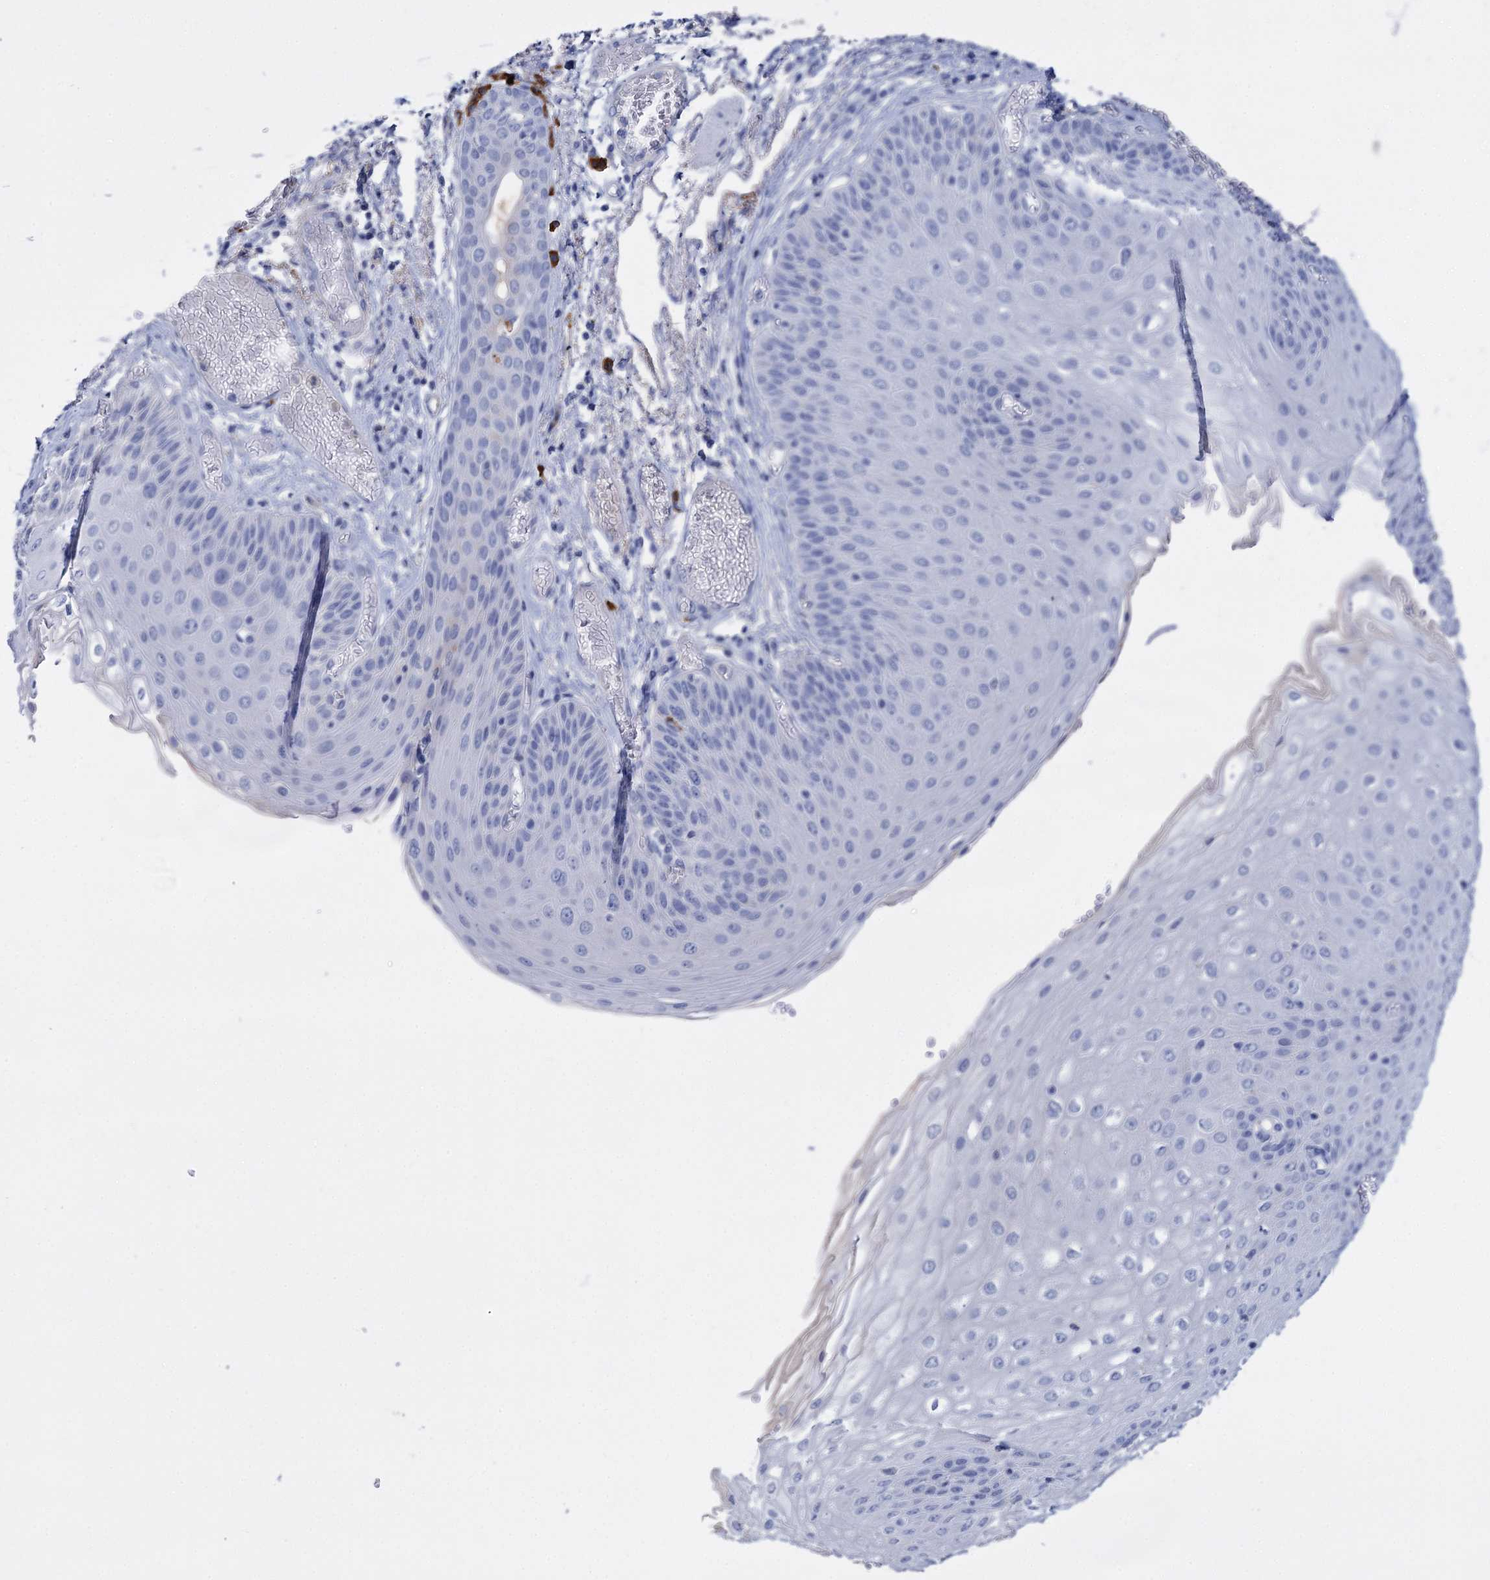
{"staining": {"intensity": "negative", "quantity": "none", "location": "none"}, "tissue": "esophagus", "cell_type": "Squamous epithelial cells", "image_type": "normal", "snomed": [{"axis": "morphology", "description": "Normal tissue, NOS"}, {"axis": "topography", "description": "Esophagus"}], "caption": "The immunohistochemistry (IHC) histopathology image has no significant positivity in squamous epithelial cells of esophagus.", "gene": "FBXW12", "patient": {"sex": "male", "age": 81}}